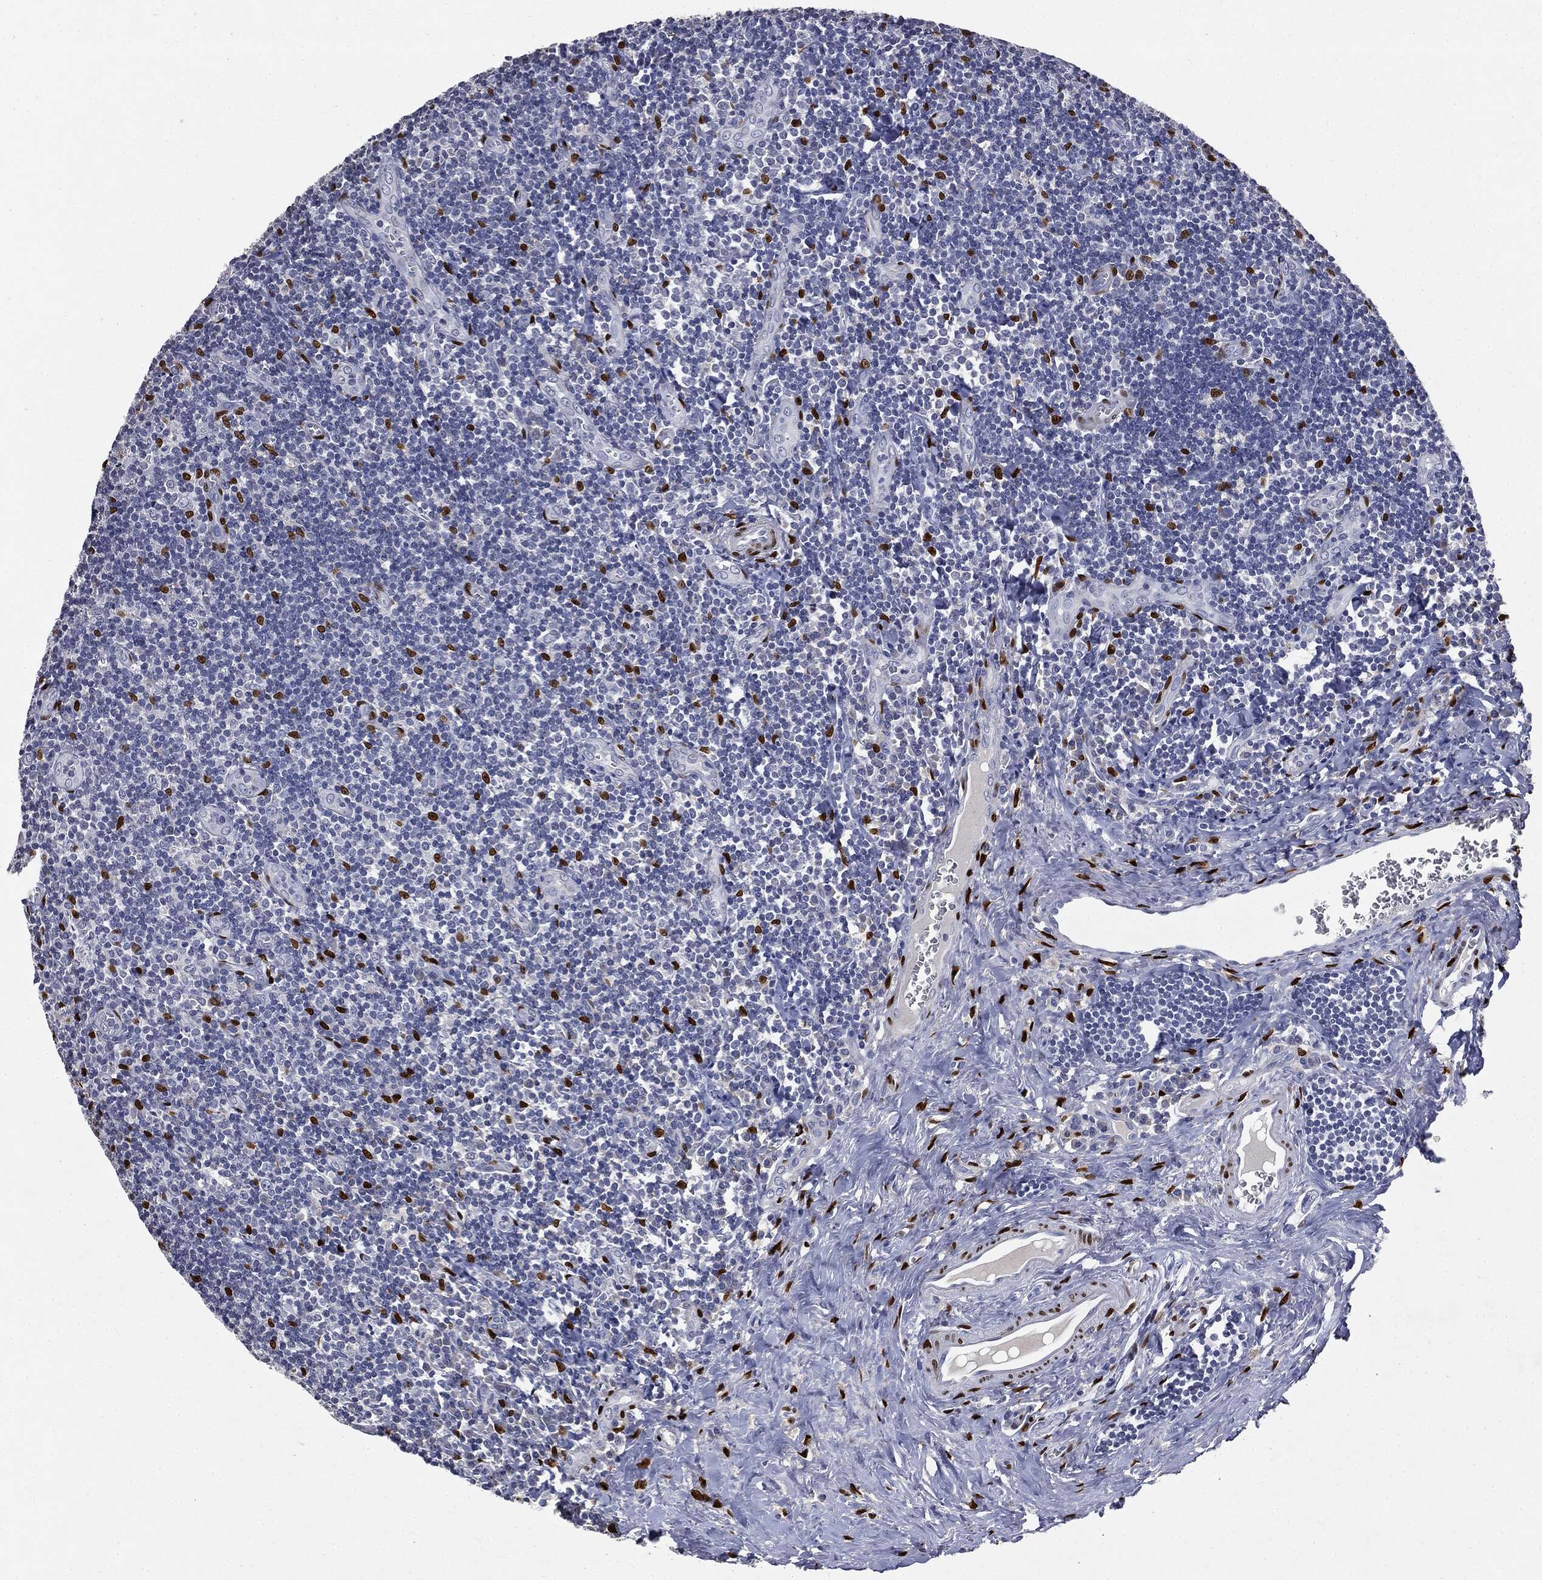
{"staining": {"intensity": "strong", "quantity": "<25%", "location": "nuclear"}, "tissue": "tonsil", "cell_type": "Germinal center cells", "image_type": "normal", "snomed": [{"axis": "morphology", "description": "Normal tissue, NOS"}, {"axis": "morphology", "description": "Inflammation, NOS"}, {"axis": "topography", "description": "Tonsil"}], "caption": "Unremarkable tonsil was stained to show a protein in brown. There is medium levels of strong nuclear staining in approximately <25% of germinal center cells. (Stains: DAB in brown, nuclei in blue, Microscopy: brightfield microscopy at high magnification).", "gene": "CASD1", "patient": {"sex": "female", "age": 31}}